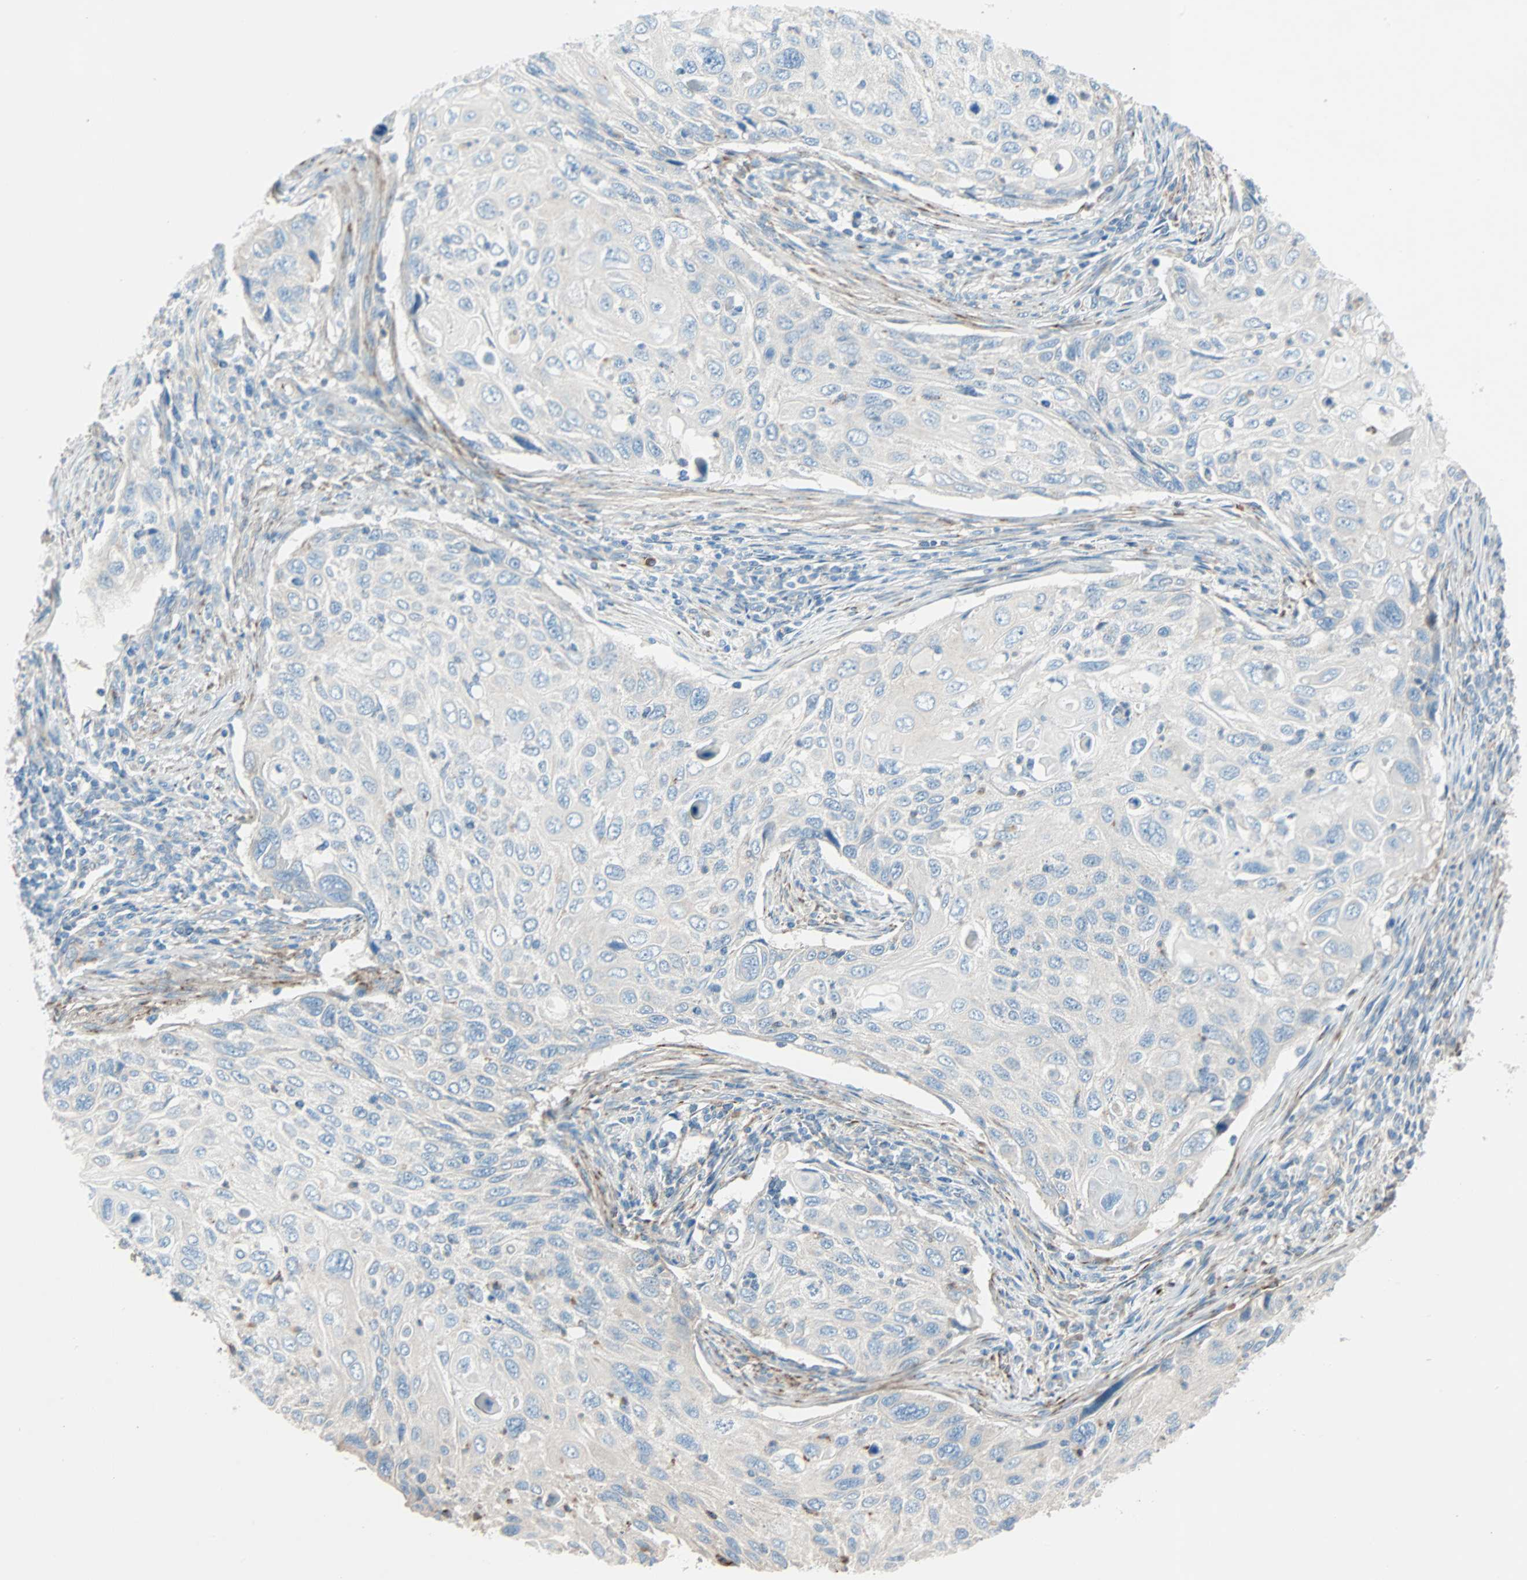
{"staining": {"intensity": "weak", "quantity": ">75%", "location": "cytoplasmic/membranous"}, "tissue": "cervical cancer", "cell_type": "Tumor cells", "image_type": "cancer", "snomed": [{"axis": "morphology", "description": "Squamous cell carcinoma, NOS"}, {"axis": "topography", "description": "Cervix"}], "caption": "About >75% of tumor cells in squamous cell carcinoma (cervical) exhibit weak cytoplasmic/membranous protein expression as visualized by brown immunohistochemical staining.", "gene": "LY6G6F", "patient": {"sex": "female", "age": 70}}